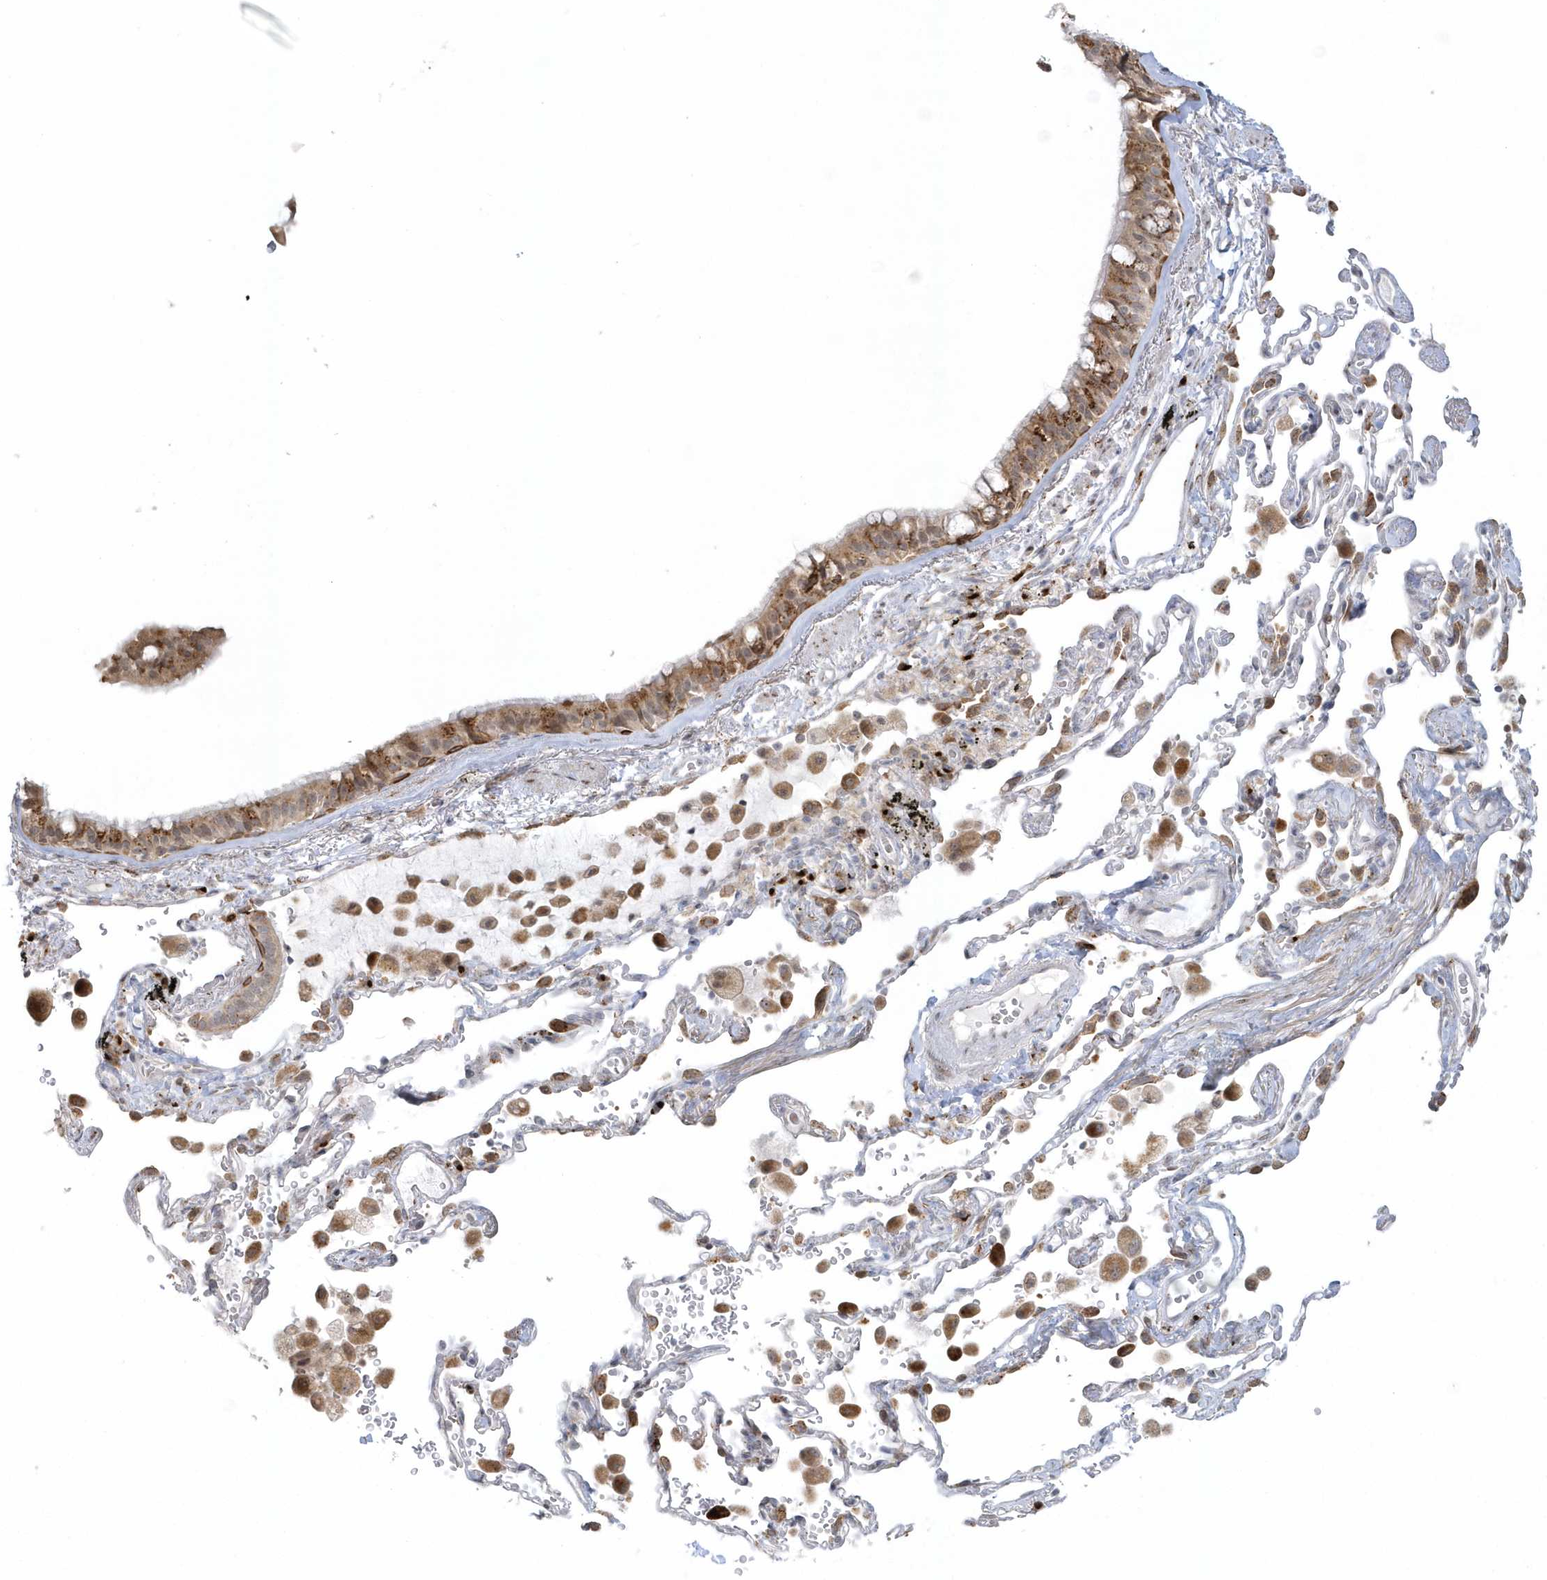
{"staining": {"intensity": "moderate", "quantity": ">75%", "location": "cytoplasmic/membranous"}, "tissue": "bronchus", "cell_type": "Respiratory epithelial cells", "image_type": "normal", "snomed": [{"axis": "morphology", "description": "Normal tissue, NOS"}, {"axis": "morphology", "description": "Adenocarcinoma, NOS"}, {"axis": "topography", "description": "Bronchus"}, {"axis": "topography", "description": "Lung"}], "caption": "Immunohistochemistry staining of benign bronchus, which shows medium levels of moderate cytoplasmic/membranous staining in about >75% of respiratory epithelial cells indicating moderate cytoplasmic/membranous protein expression. The staining was performed using DAB (brown) for protein detection and nuclei were counterstained in hematoxylin (blue).", "gene": "DHFR", "patient": {"sex": "male", "age": 54}}